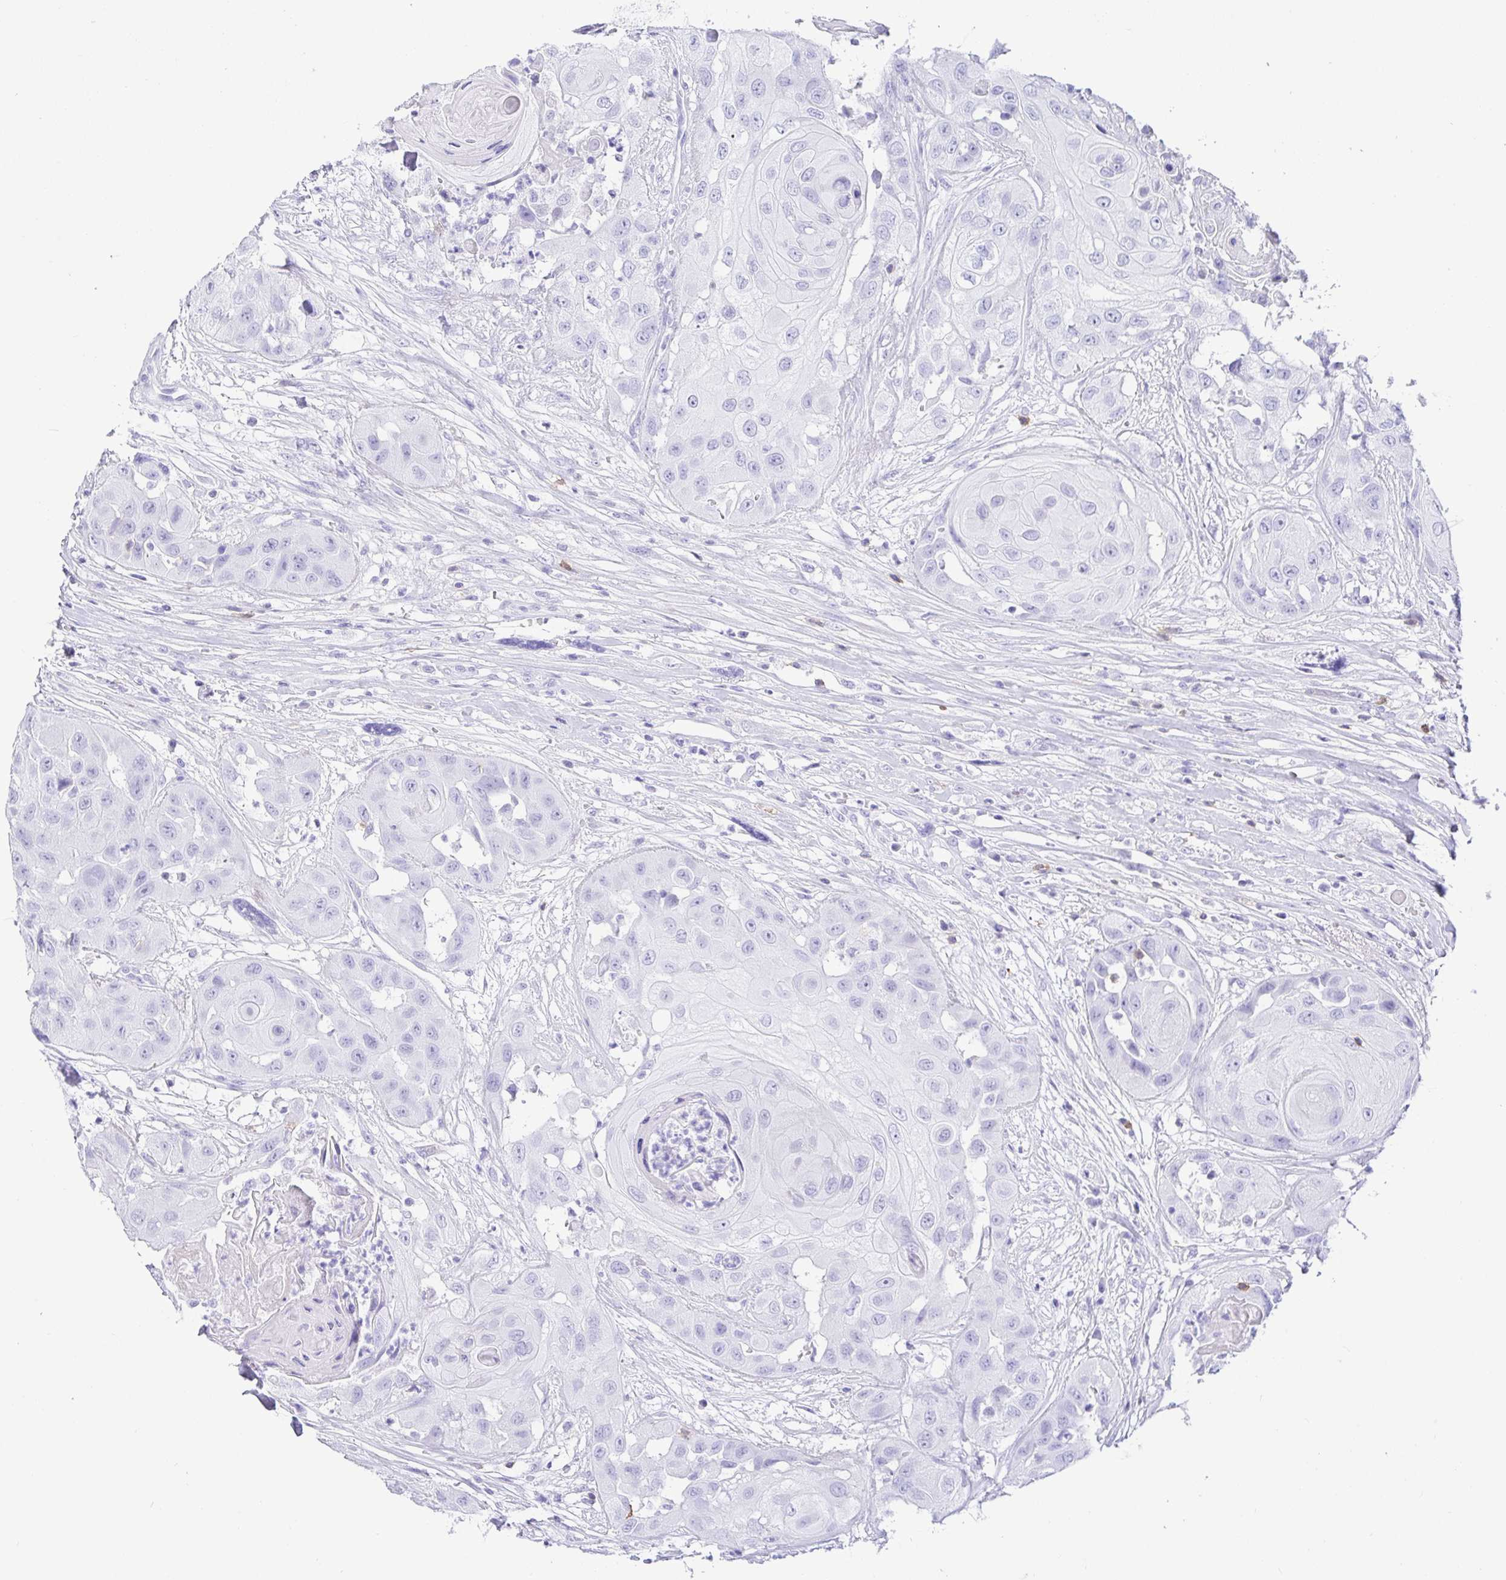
{"staining": {"intensity": "negative", "quantity": "none", "location": "none"}, "tissue": "head and neck cancer", "cell_type": "Tumor cells", "image_type": "cancer", "snomed": [{"axis": "morphology", "description": "Squamous cell carcinoma, NOS"}, {"axis": "topography", "description": "Head-Neck"}], "caption": "The photomicrograph shows no staining of tumor cells in head and neck cancer (squamous cell carcinoma).", "gene": "CD5", "patient": {"sex": "male", "age": 83}}